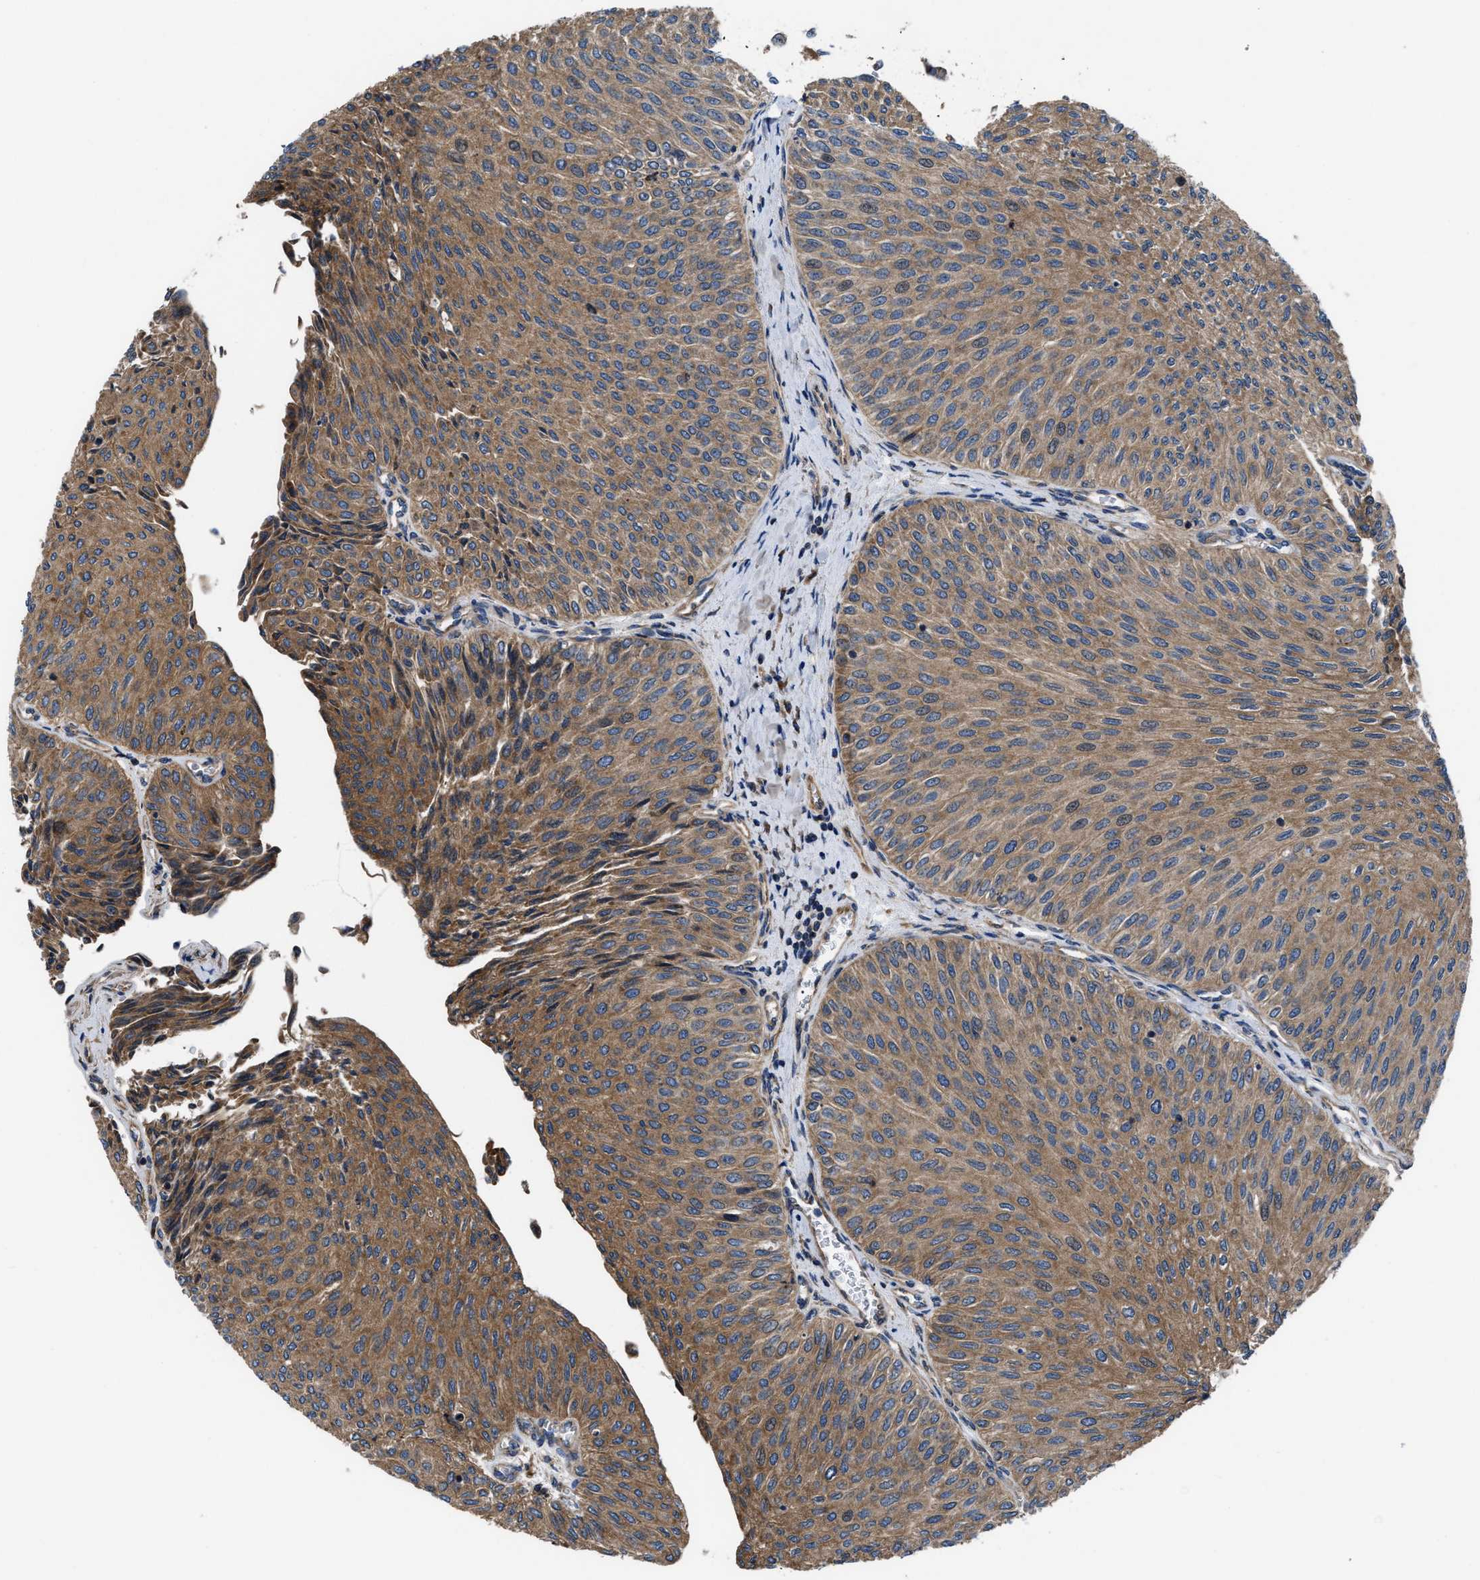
{"staining": {"intensity": "moderate", "quantity": ">75%", "location": "cytoplasmic/membranous"}, "tissue": "urothelial cancer", "cell_type": "Tumor cells", "image_type": "cancer", "snomed": [{"axis": "morphology", "description": "Urothelial carcinoma, Low grade"}, {"axis": "topography", "description": "Urinary bladder"}], "caption": "The immunohistochemical stain labels moderate cytoplasmic/membranous positivity in tumor cells of urothelial carcinoma (low-grade) tissue. The staining was performed using DAB (3,3'-diaminobenzidine) to visualize the protein expression in brown, while the nuclei were stained in blue with hematoxylin (Magnification: 20x).", "gene": "CEP128", "patient": {"sex": "male", "age": 78}}